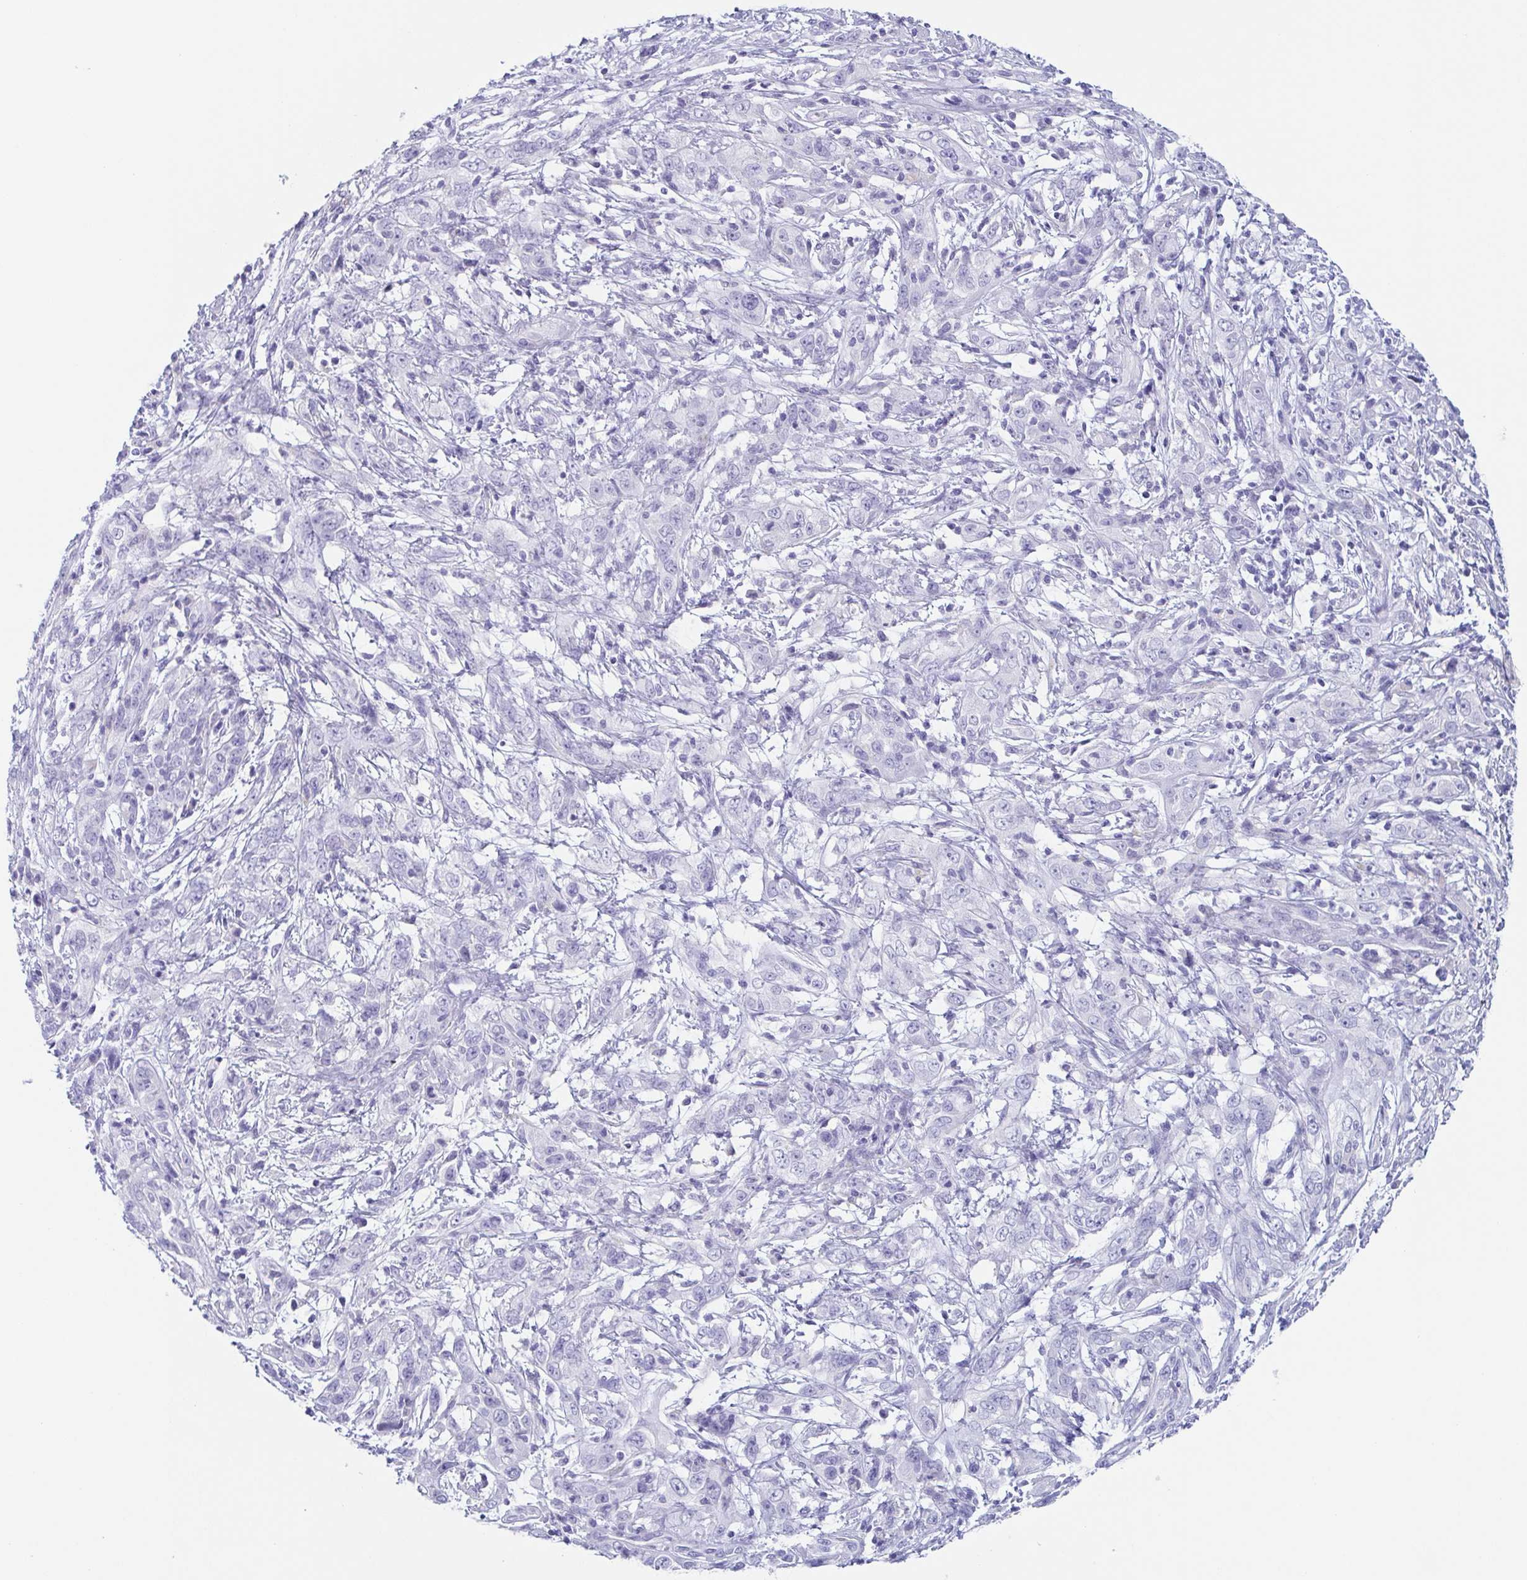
{"staining": {"intensity": "negative", "quantity": "none", "location": "none"}, "tissue": "cervical cancer", "cell_type": "Tumor cells", "image_type": "cancer", "snomed": [{"axis": "morphology", "description": "Adenocarcinoma, NOS"}, {"axis": "topography", "description": "Cervix"}], "caption": "A histopathology image of cervical cancer stained for a protein reveals no brown staining in tumor cells.", "gene": "TAGLN3", "patient": {"sex": "female", "age": 40}}